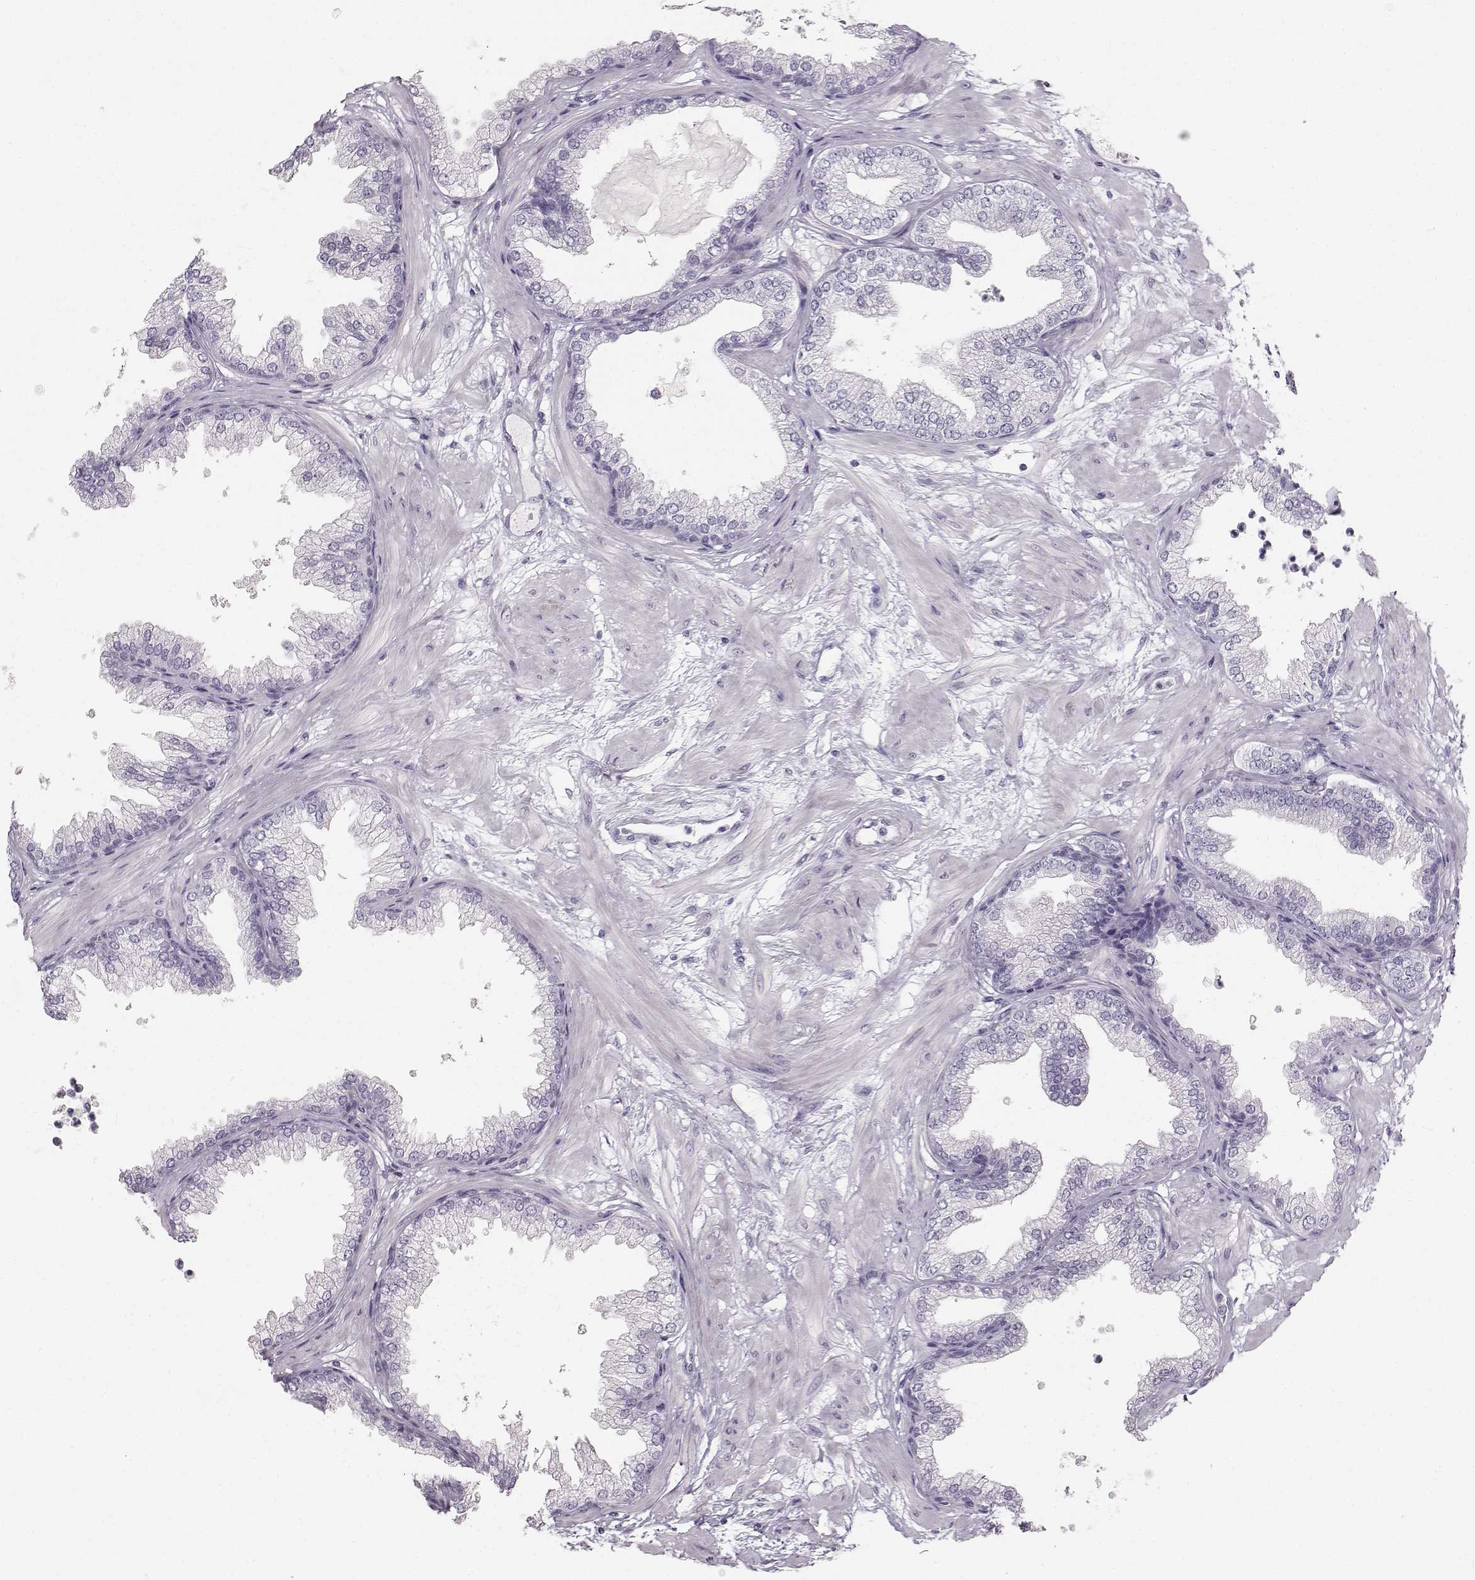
{"staining": {"intensity": "negative", "quantity": "none", "location": "none"}, "tissue": "prostate", "cell_type": "Glandular cells", "image_type": "normal", "snomed": [{"axis": "morphology", "description": "Normal tissue, NOS"}, {"axis": "topography", "description": "Prostate"}], "caption": "This is an immunohistochemistry (IHC) photomicrograph of normal human prostate. There is no expression in glandular cells.", "gene": "OIP5", "patient": {"sex": "male", "age": 37}}